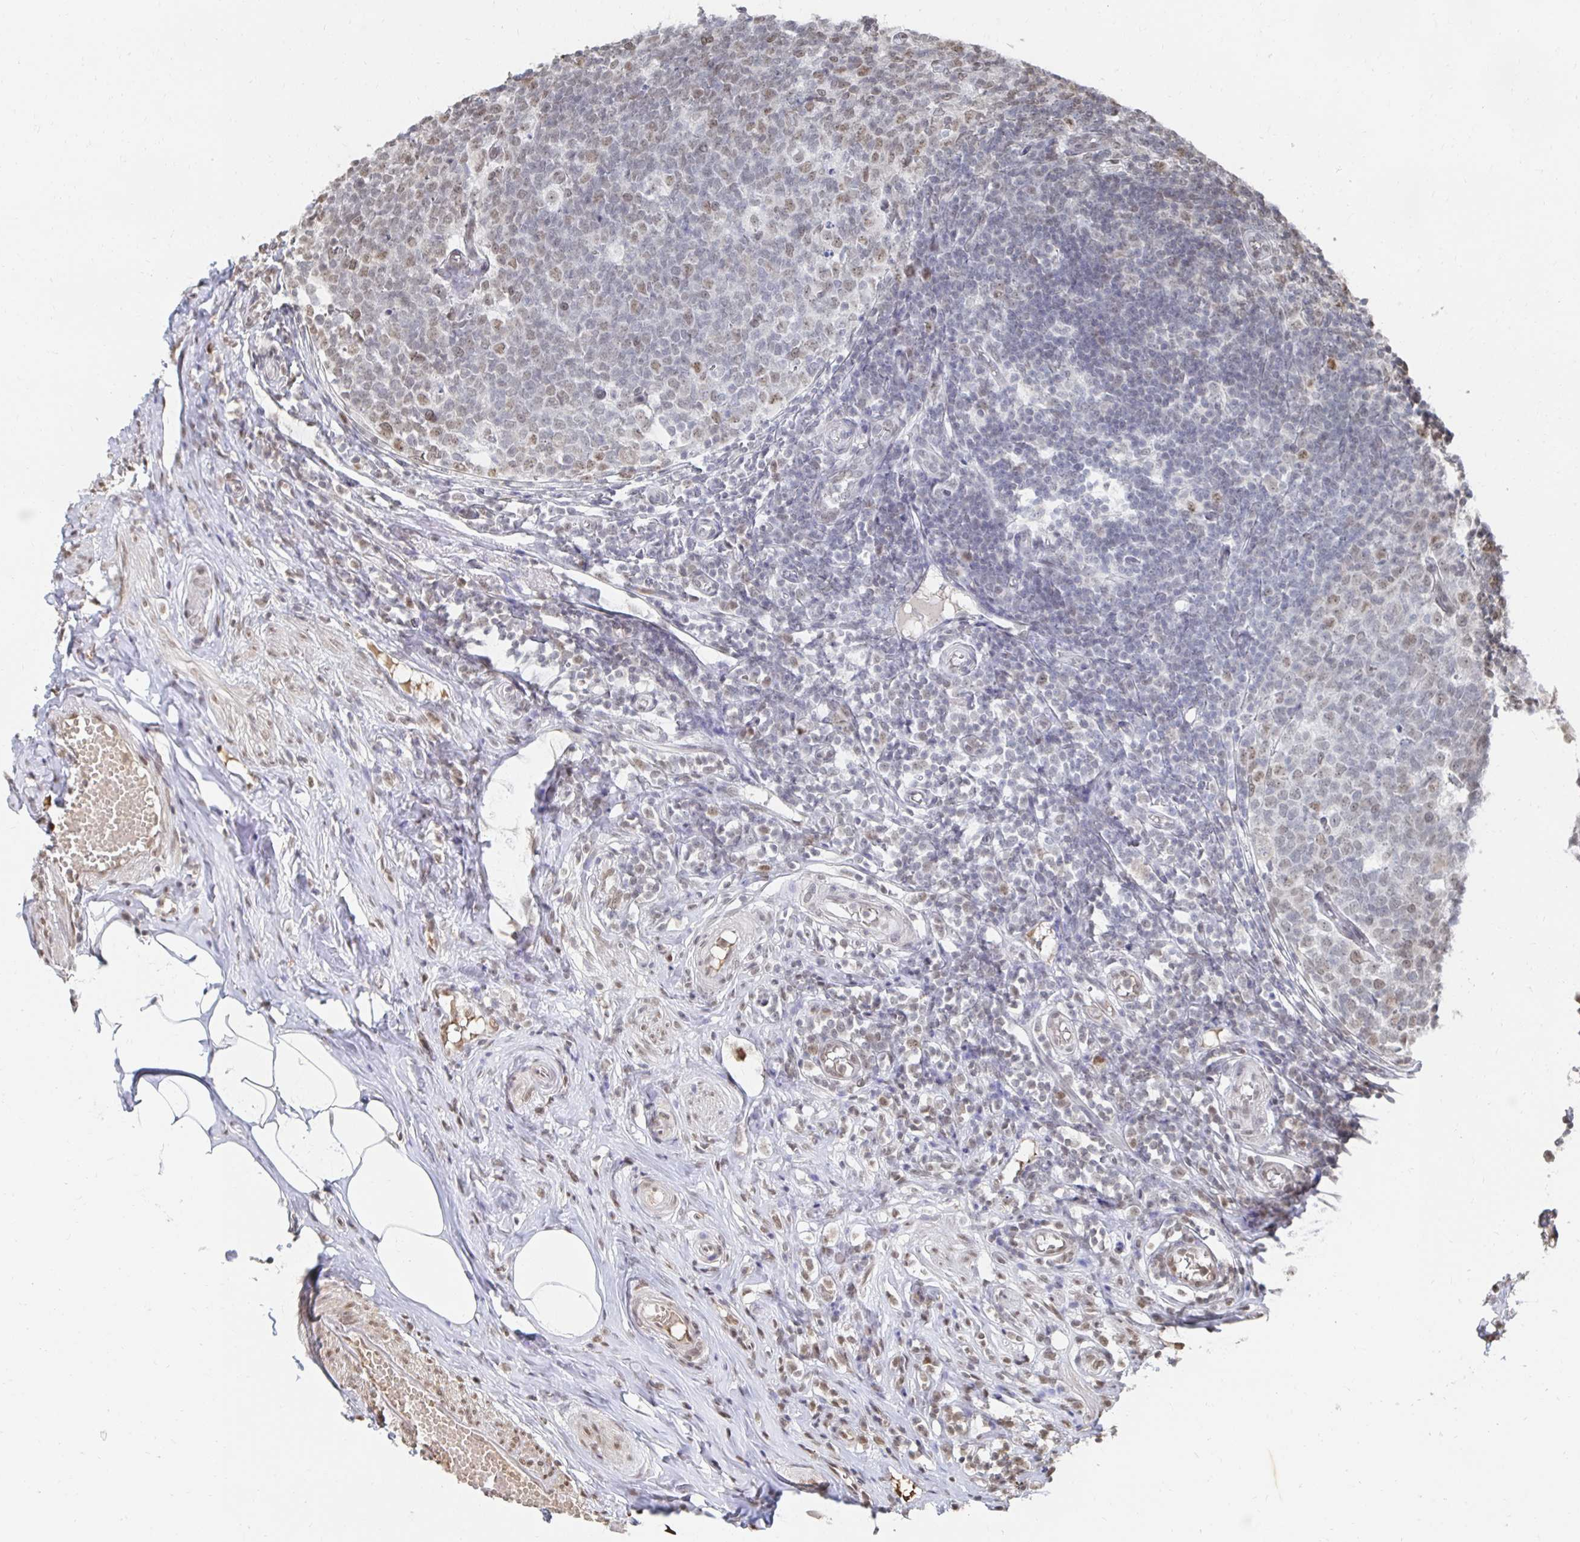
{"staining": {"intensity": "moderate", "quantity": ">75%", "location": "nuclear"}, "tissue": "appendix", "cell_type": "Glandular cells", "image_type": "normal", "snomed": [{"axis": "morphology", "description": "Normal tissue, NOS"}, {"axis": "topography", "description": "Appendix"}], "caption": "Protein positivity by IHC shows moderate nuclear positivity in approximately >75% of glandular cells in normal appendix. The protein is stained brown, and the nuclei are stained in blue (DAB (3,3'-diaminobenzidine) IHC with brightfield microscopy, high magnification).", "gene": "GTF3C6", "patient": {"sex": "male", "age": 18}}